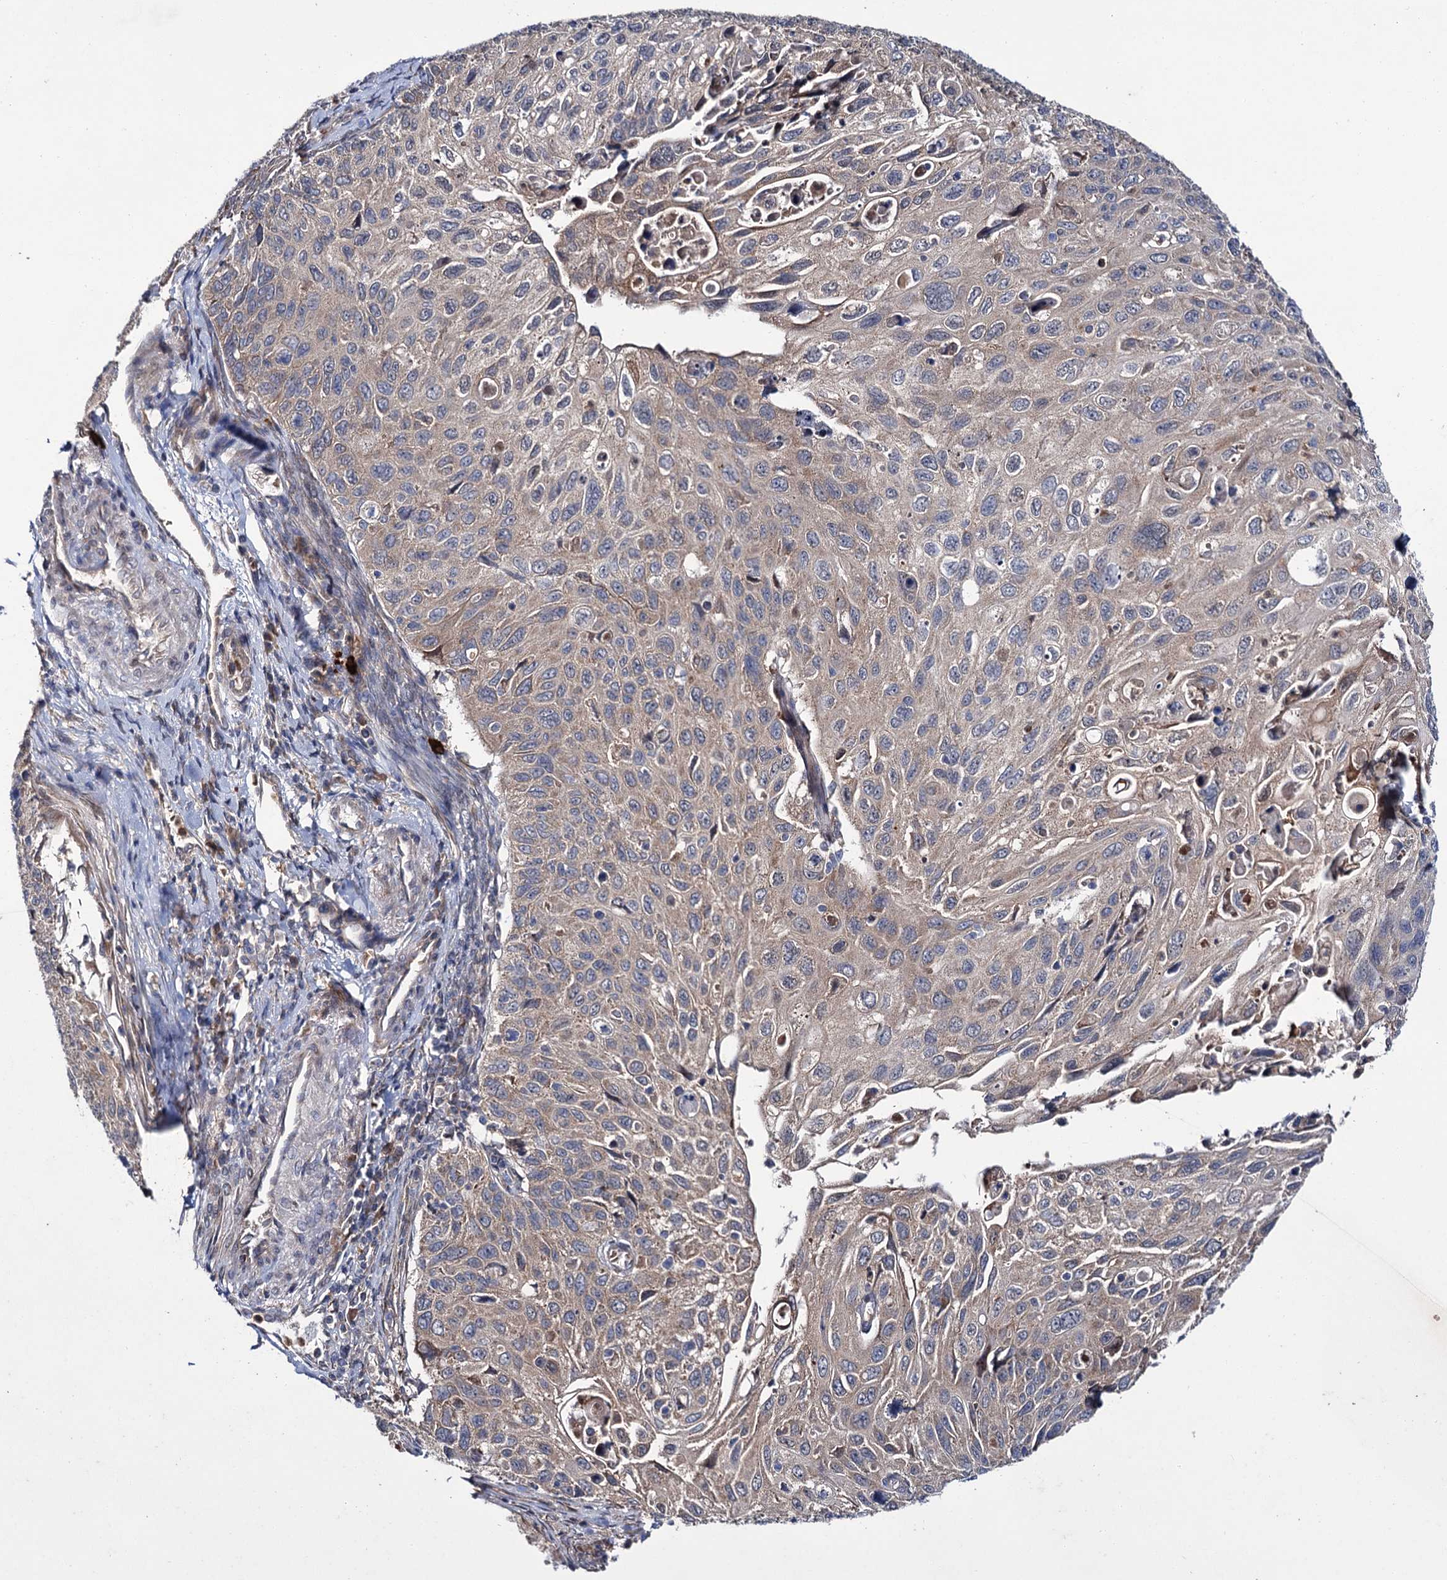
{"staining": {"intensity": "weak", "quantity": "<25%", "location": "cytoplasmic/membranous"}, "tissue": "cervical cancer", "cell_type": "Tumor cells", "image_type": "cancer", "snomed": [{"axis": "morphology", "description": "Squamous cell carcinoma, NOS"}, {"axis": "topography", "description": "Cervix"}], "caption": "The image shows no staining of tumor cells in squamous cell carcinoma (cervical). Brightfield microscopy of IHC stained with DAB (3,3'-diaminobenzidine) (brown) and hematoxylin (blue), captured at high magnification.", "gene": "PTPN3", "patient": {"sex": "female", "age": 70}}